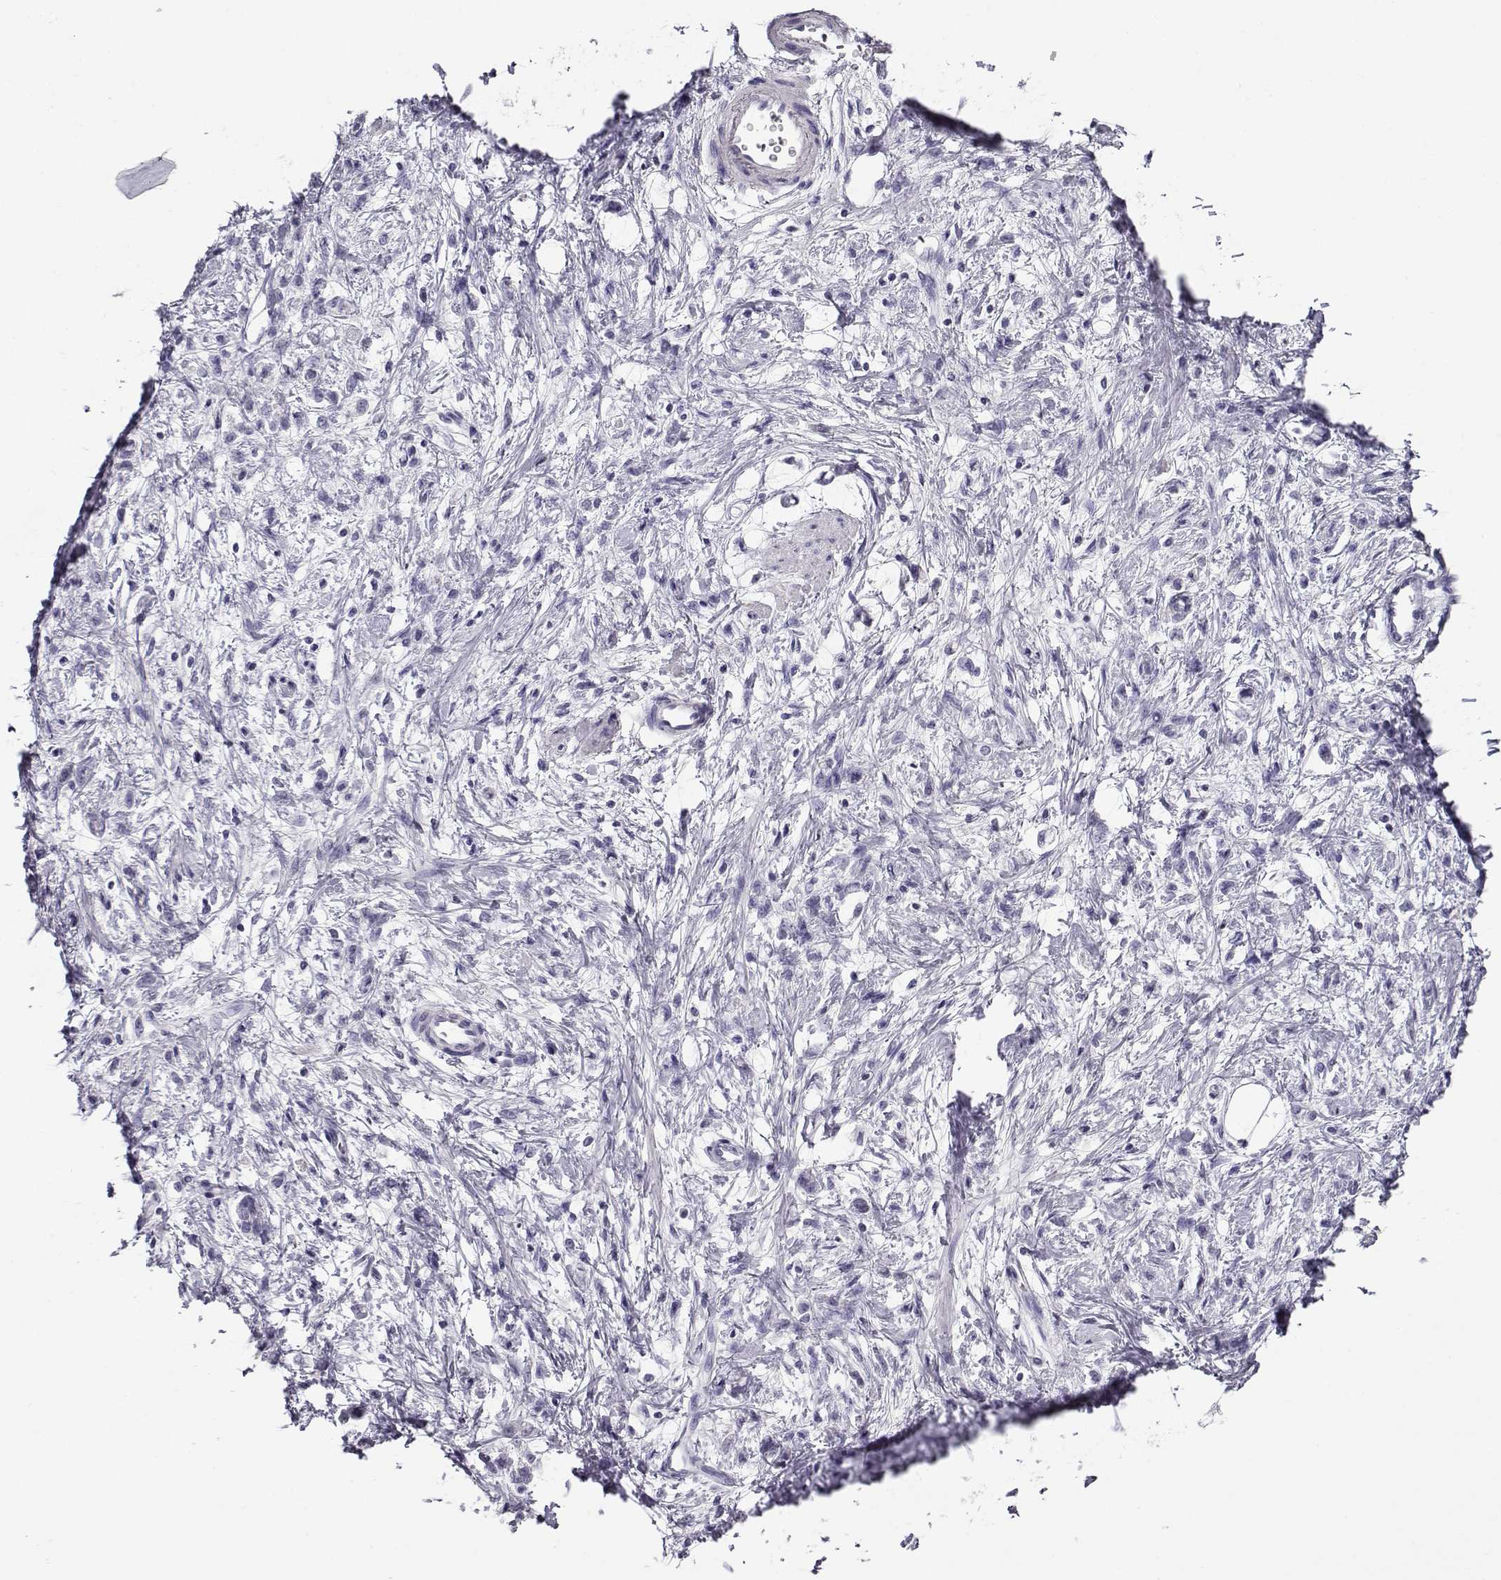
{"staining": {"intensity": "negative", "quantity": "none", "location": "none"}, "tissue": "stomach cancer", "cell_type": "Tumor cells", "image_type": "cancer", "snomed": [{"axis": "morphology", "description": "Adenocarcinoma, NOS"}, {"axis": "topography", "description": "Stomach"}], "caption": "High magnification brightfield microscopy of stomach cancer (adenocarcinoma) stained with DAB (brown) and counterstained with hematoxylin (blue): tumor cells show no significant expression.", "gene": "CABS1", "patient": {"sex": "female", "age": 60}}